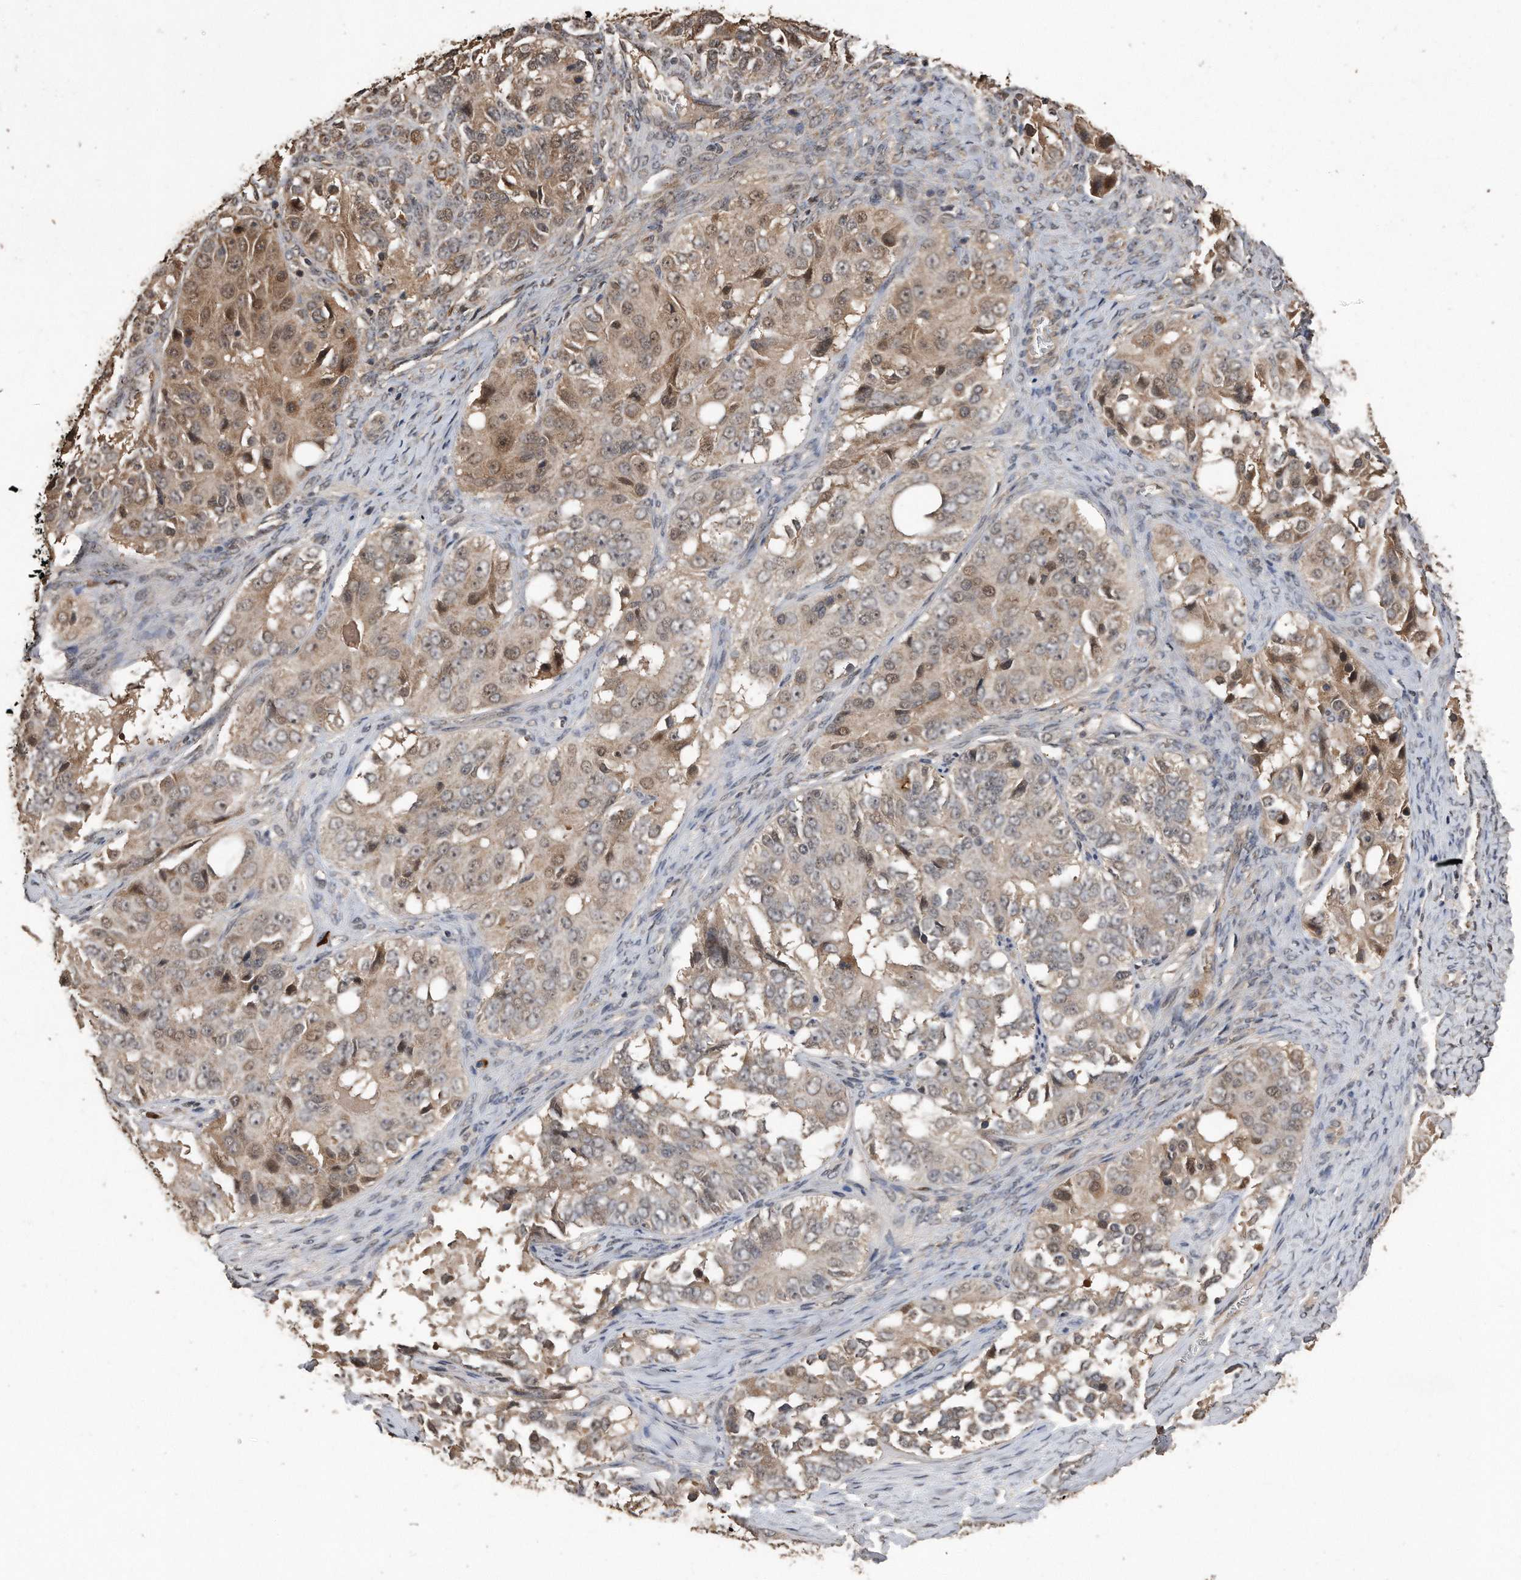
{"staining": {"intensity": "moderate", "quantity": "25%-75%", "location": "cytoplasmic/membranous,nuclear"}, "tissue": "ovarian cancer", "cell_type": "Tumor cells", "image_type": "cancer", "snomed": [{"axis": "morphology", "description": "Carcinoma, endometroid"}, {"axis": "topography", "description": "Ovary"}], "caption": "Endometroid carcinoma (ovarian) stained for a protein (brown) demonstrates moderate cytoplasmic/membranous and nuclear positive positivity in about 25%-75% of tumor cells.", "gene": "PELO", "patient": {"sex": "female", "age": 51}}